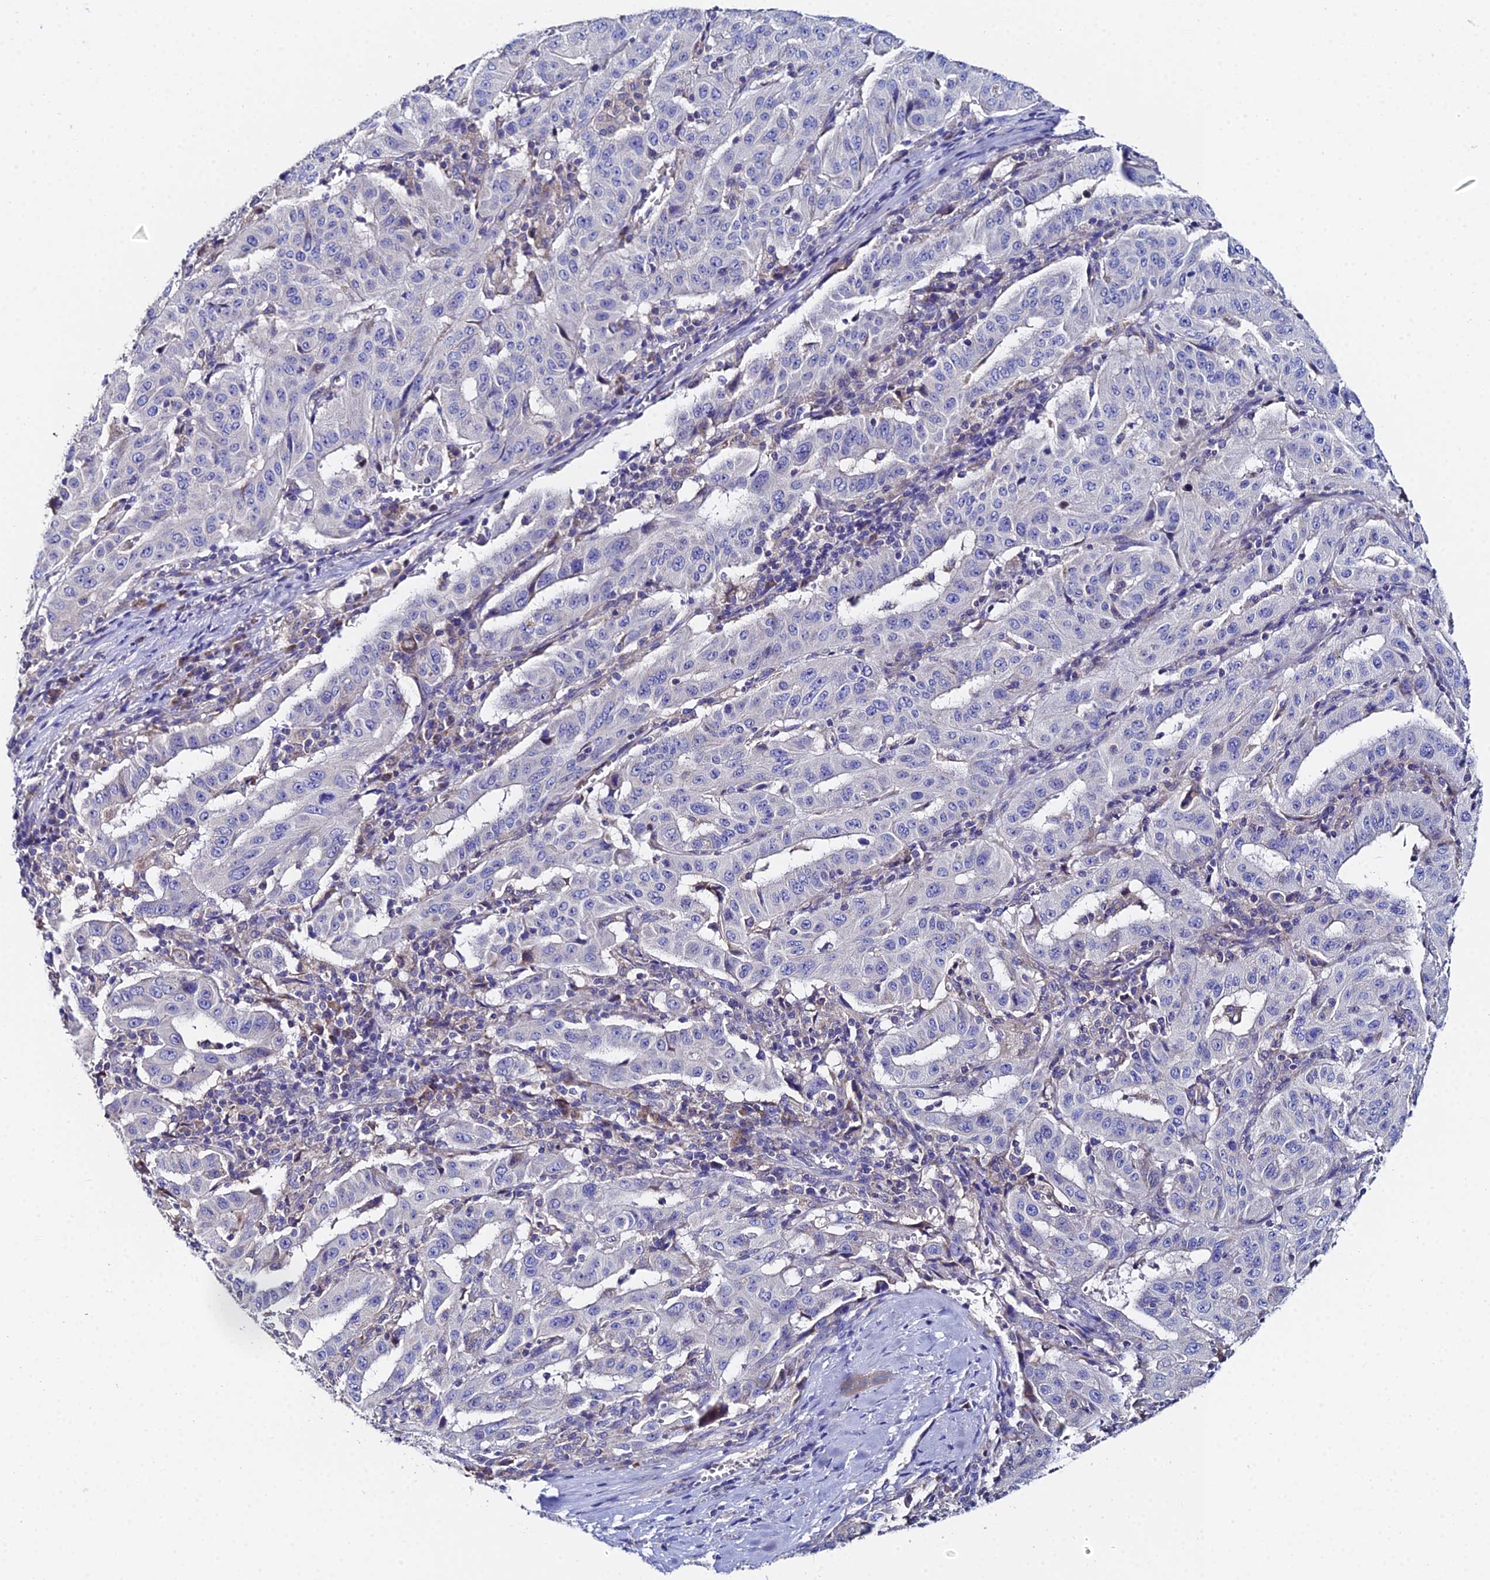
{"staining": {"intensity": "negative", "quantity": "none", "location": "none"}, "tissue": "pancreatic cancer", "cell_type": "Tumor cells", "image_type": "cancer", "snomed": [{"axis": "morphology", "description": "Adenocarcinoma, NOS"}, {"axis": "topography", "description": "Pancreas"}], "caption": "High power microscopy photomicrograph of an IHC micrograph of pancreatic cancer (adenocarcinoma), revealing no significant expression in tumor cells.", "gene": "UBE2L3", "patient": {"sex": "male", "age": 63}}